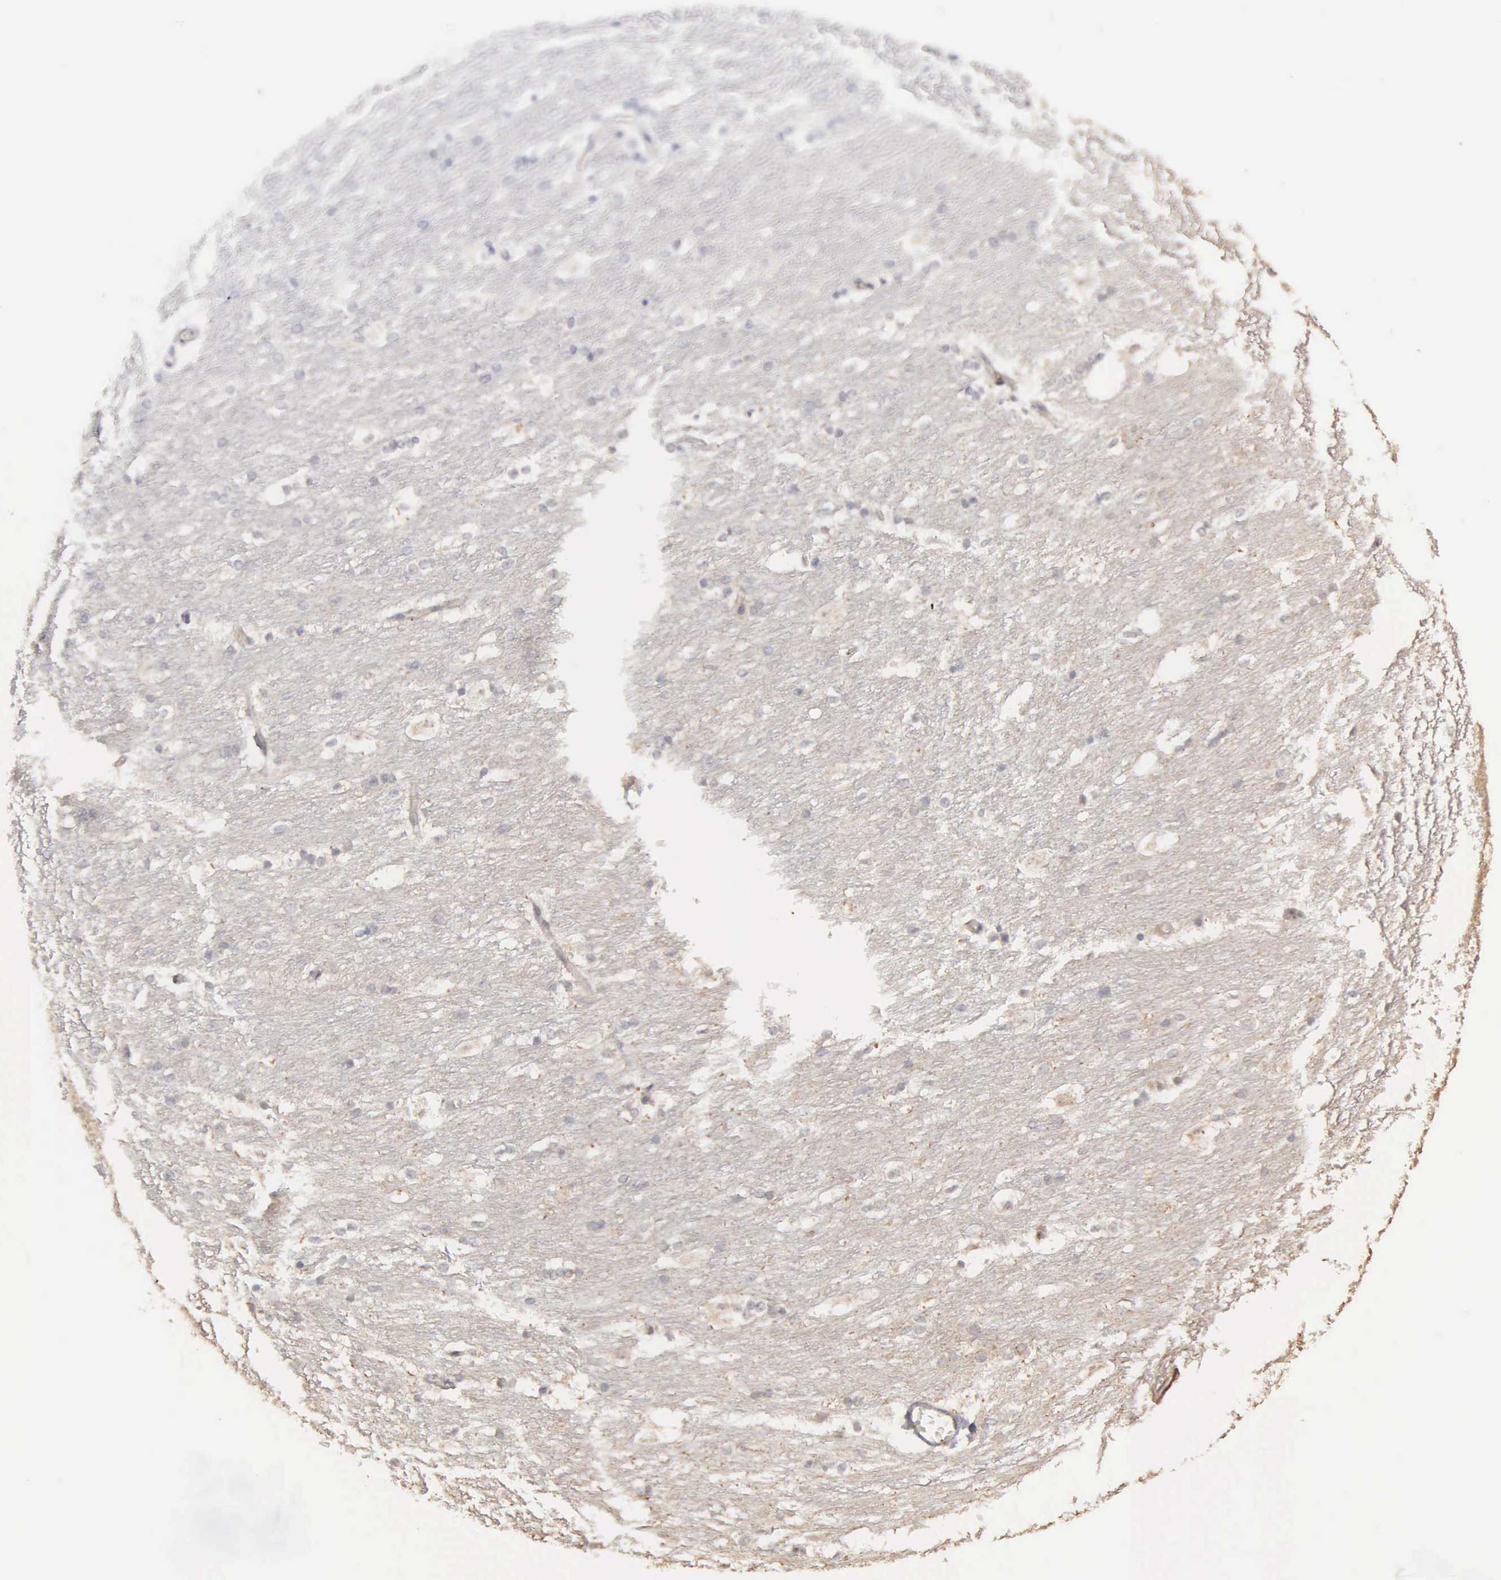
{"staining": {"intensity": "negative", "quantity": "none", "location": "none"}, "tissue": "caudate", "cell_type": "Glial cells", "image_type": "normal", "snomed": [{"axis": "morphology", "description": "Normal tissue, NOS"}, {"axis": "topography", "description": "Lateral ventricle wall"}], "caption": "Immunohistochemistry image of unremarkable caudate: human caudate stained with DAB (3,3'-diaminobenzidine) shows no significant protein positivity in glial cells. (Brightfield microscopy of DAB IHC at high magnification).", "gene": "RTL10", "patient": {"sex": "female", "age": 19}}